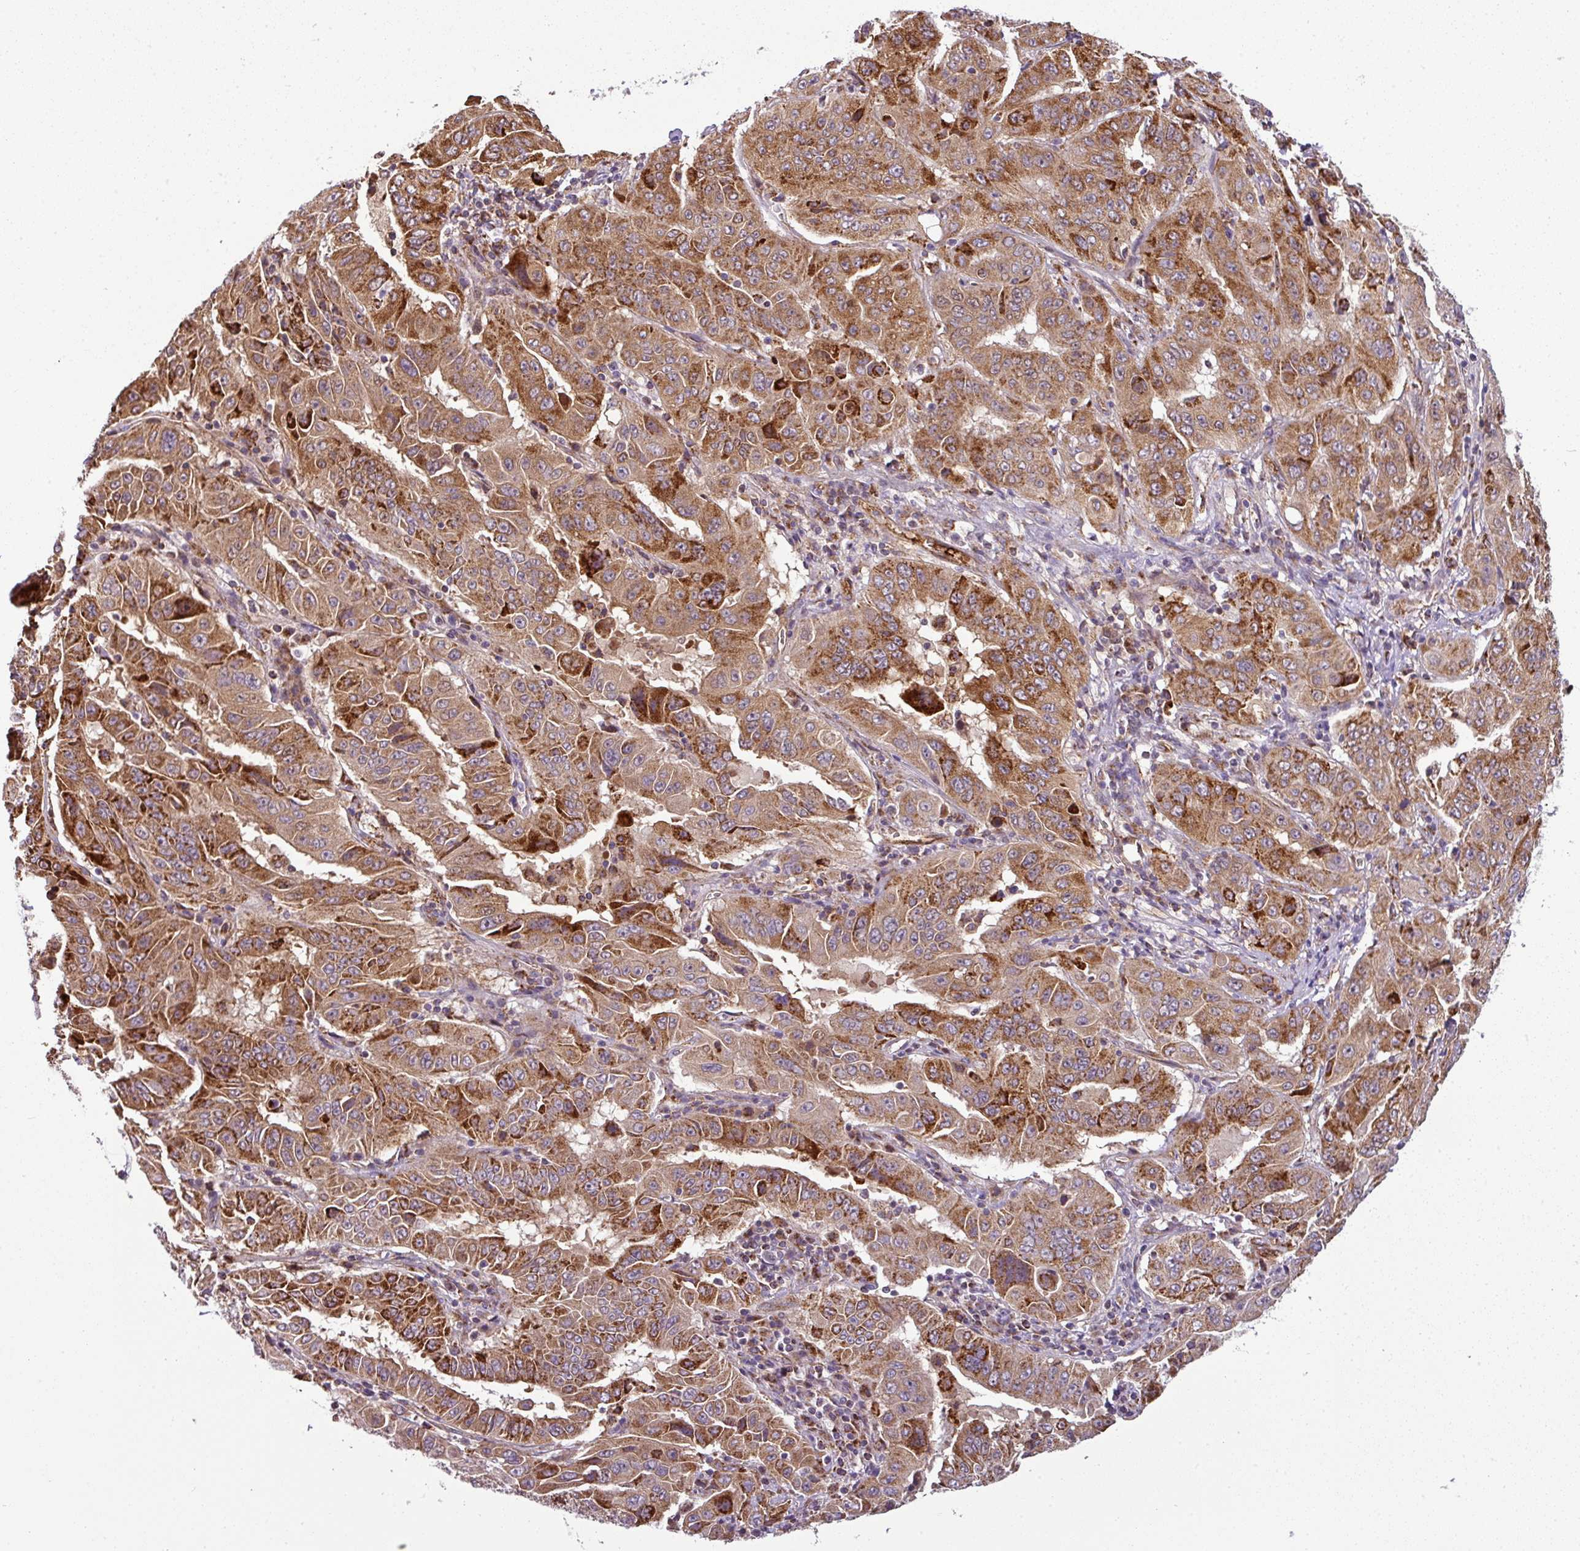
{"staining": {"intensity": "strong", "quantity": ">75%", "location": "cytoplasmic/membranous"}, "tissue": "pancreatic cancer", "cell_type": "Tumor cells", "image_type": "cancer", "snomed": [{"axis": "morphology", "description": "Adenocarcinoma, NOS"}, {"axis": "topography", "description": "Pancreas"}], "caption": "Immunohistochemistry histopathology image of neoplastic tissue: pancreatic adenocarcinoma stained using IHC displays high levels of strong protein expression localized specifically in the cytoplasmic/membranous of tumor cells, appearing as a cytoplasmic/membranous brown color.", "gene": "PRELID3B", "patient": {"sex": "male", "age": 63}}